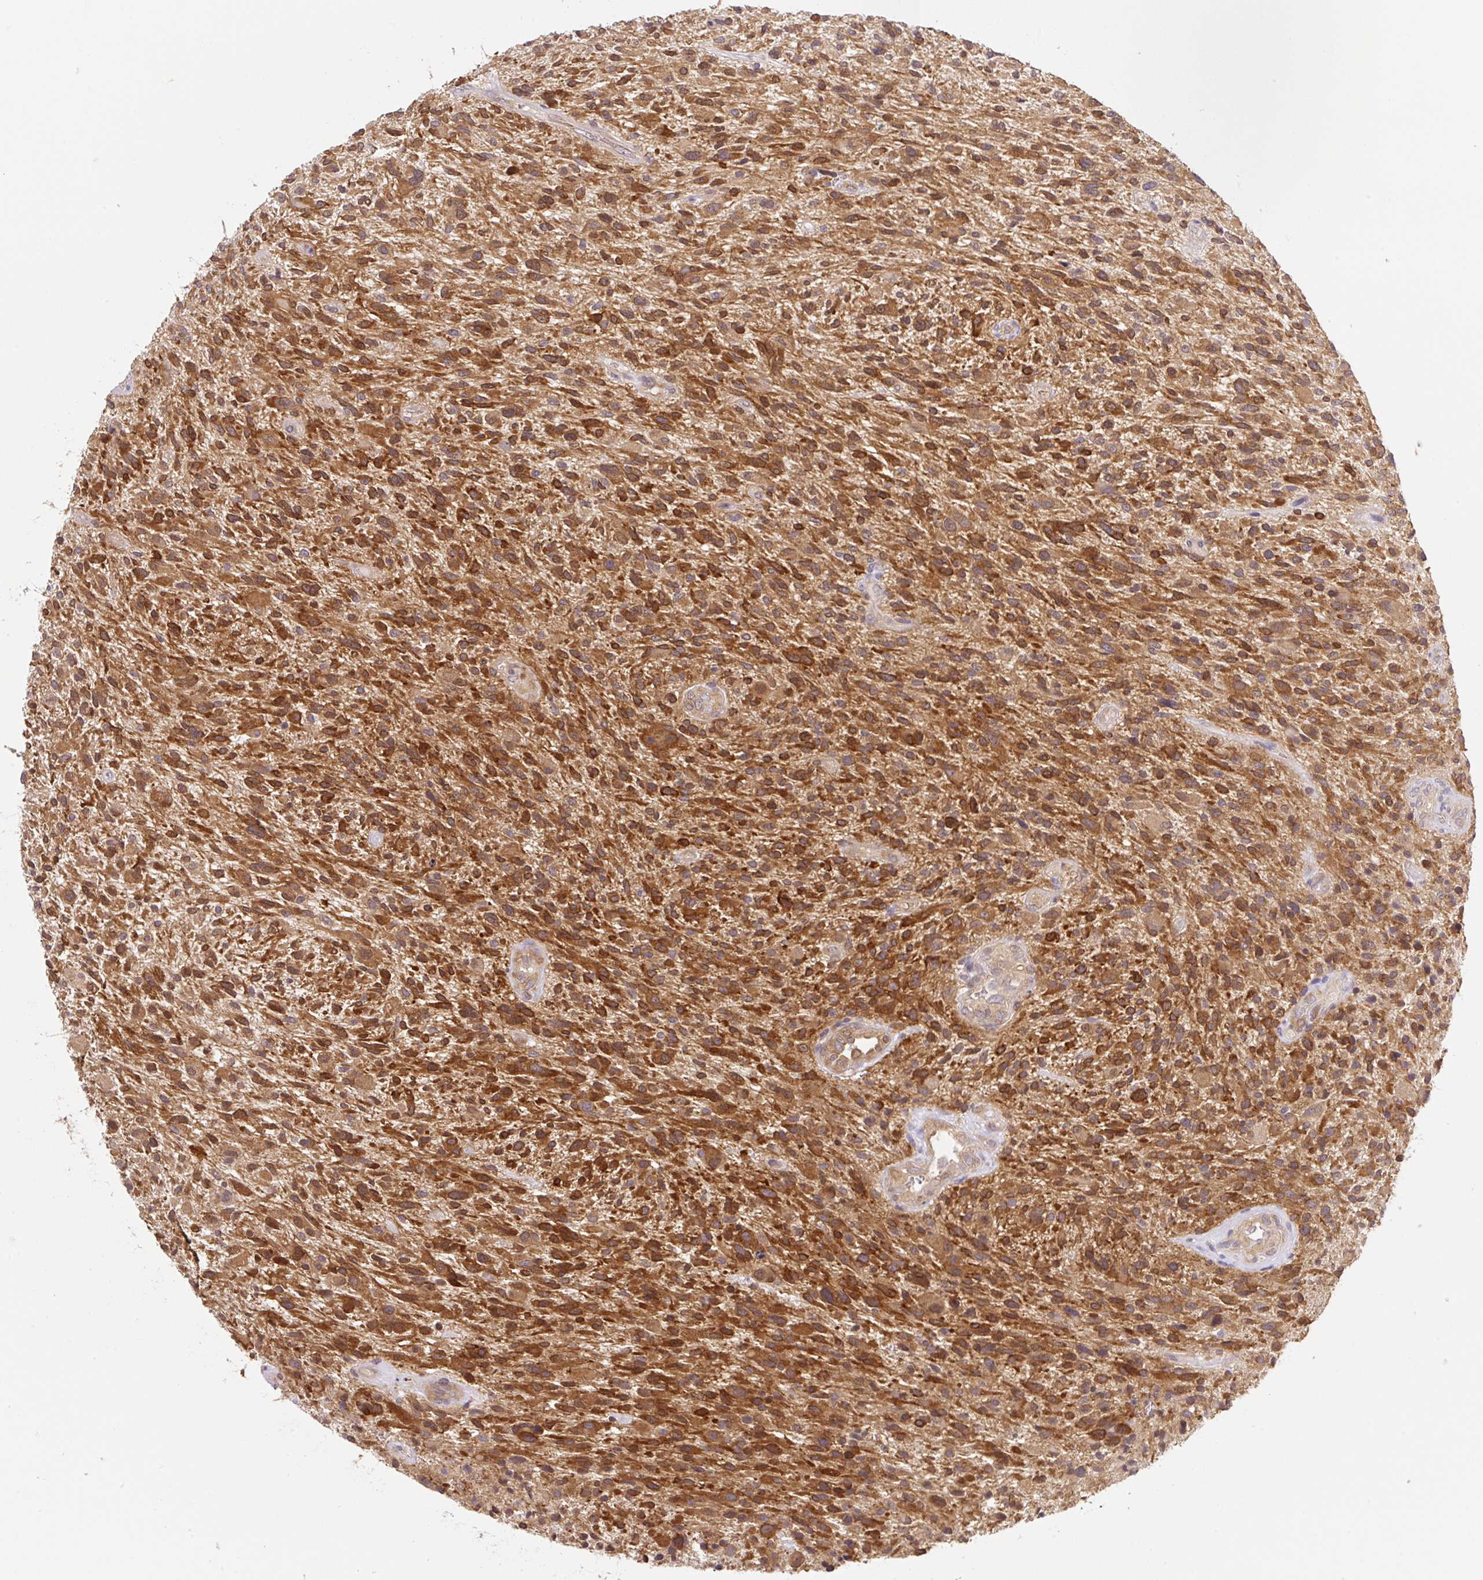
{"staining": {"intensity": "strong", "quantity": ">75%", "location": "cytoplasmic/membranous"}, "tissue": "glioma", "cell_type": "Tumor cells", "image_type": "cancer", "snomed": [{"axis": "morphology", "description": "Glioma, malignant, High grade"}, {"axis": "topography", "description": "Brain"}], "caption": "Human malignant high-grade glioma stained for a protein (brown) reveals strong cytoplasmic/membranous positive positivity in about >75% of tumor cells.", "gene": "CAMK2B", "patient": {"sex": "male", "age": 47}}